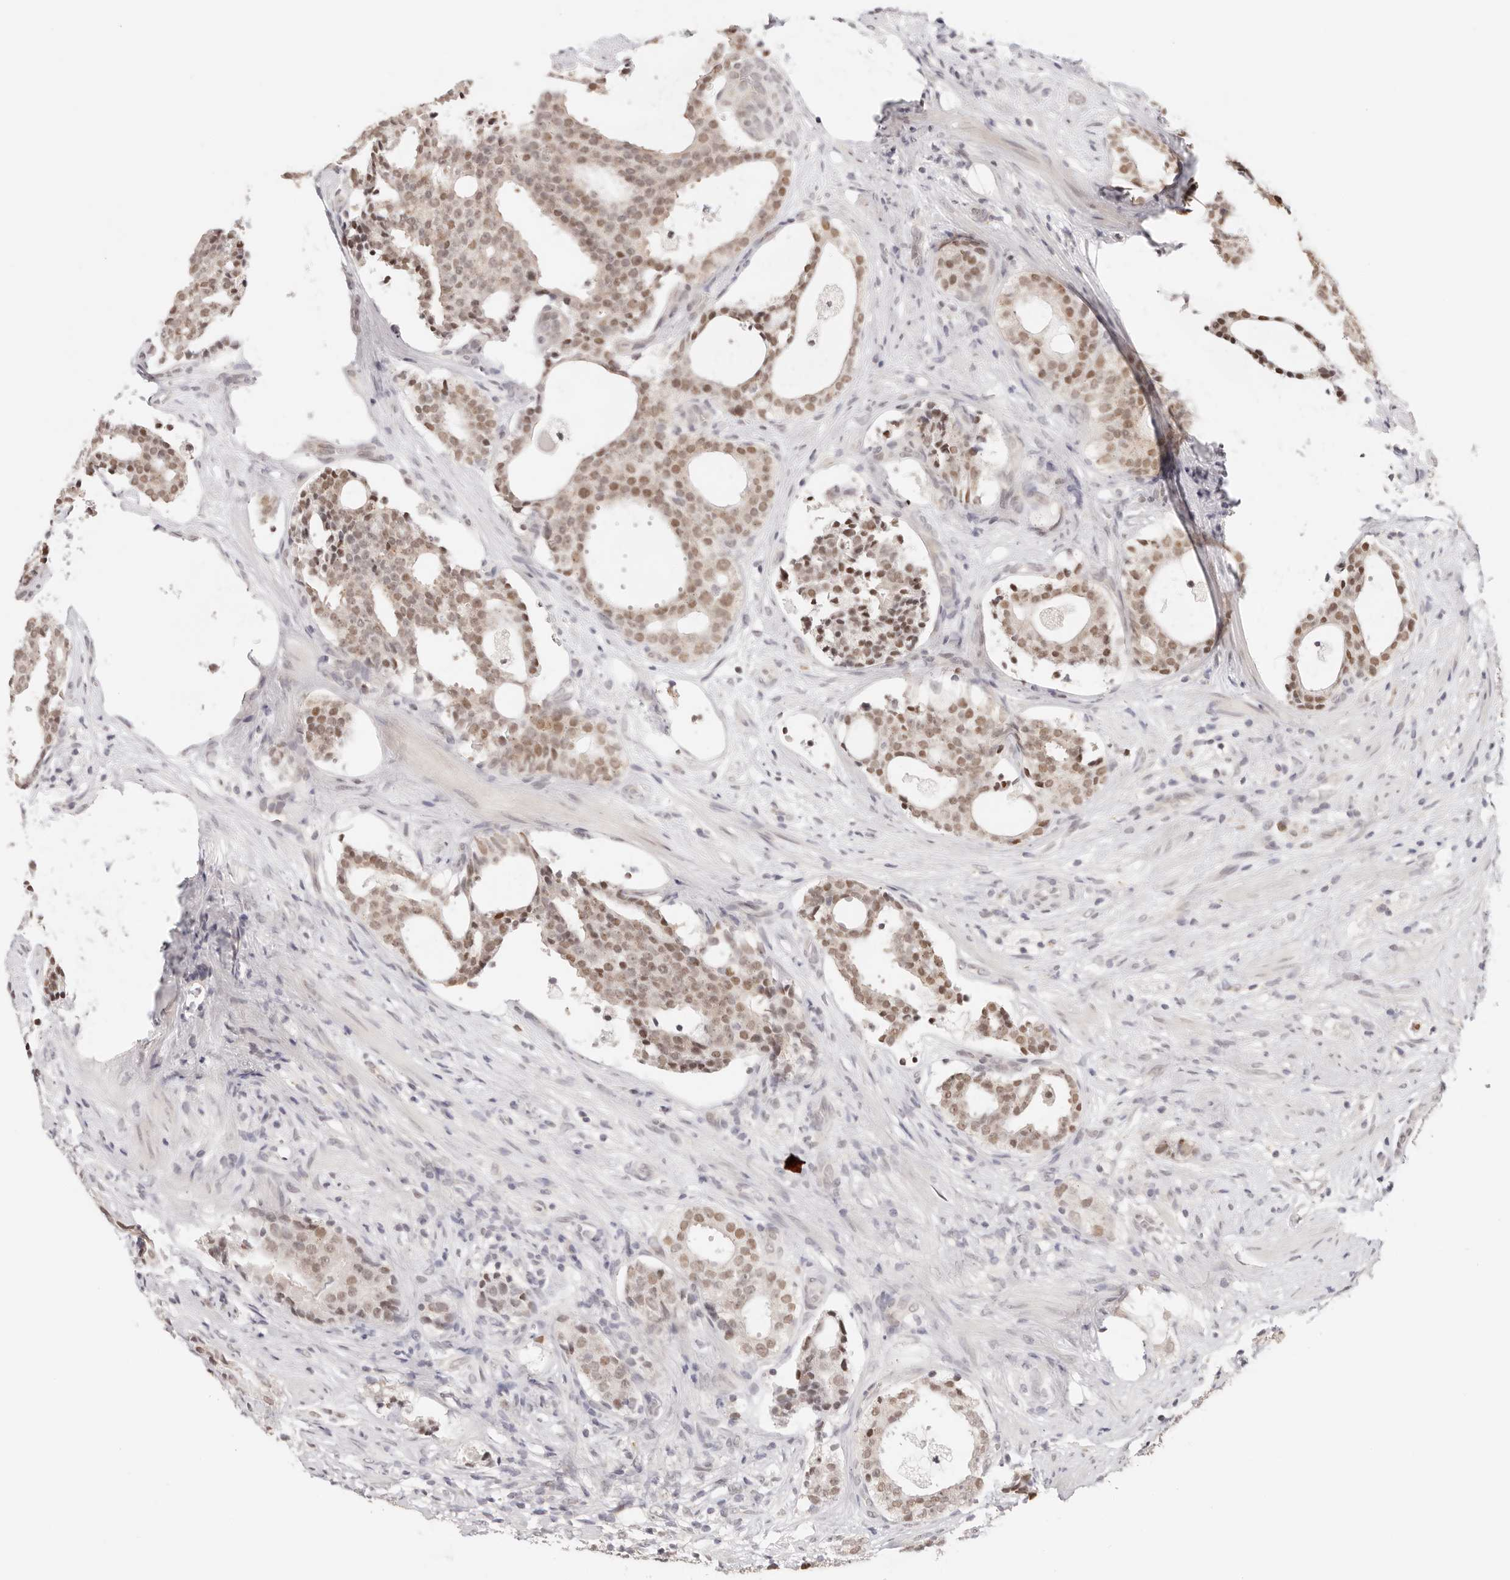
{"staining": {"intensity": "moderate", "quantity": ">75%", "location": "nuclear"}, "tissue": "prostate cancer", "cell_type": "Tumor cells", "image_type": "cancer", "snomed": [{"axis": "morphology", "description": "Adenocarcinoma, High grade"}, {"axis": "topography", "description": "Prostate"}], "caption": "The histopathology image shows a brown stain indicating the presence of a protein in the nuclear of tumor cells in prostate cancer (high-grade adenocarcinoma).", "gene": "RFC3", "patient": {"sex": "male", "age": 56}}